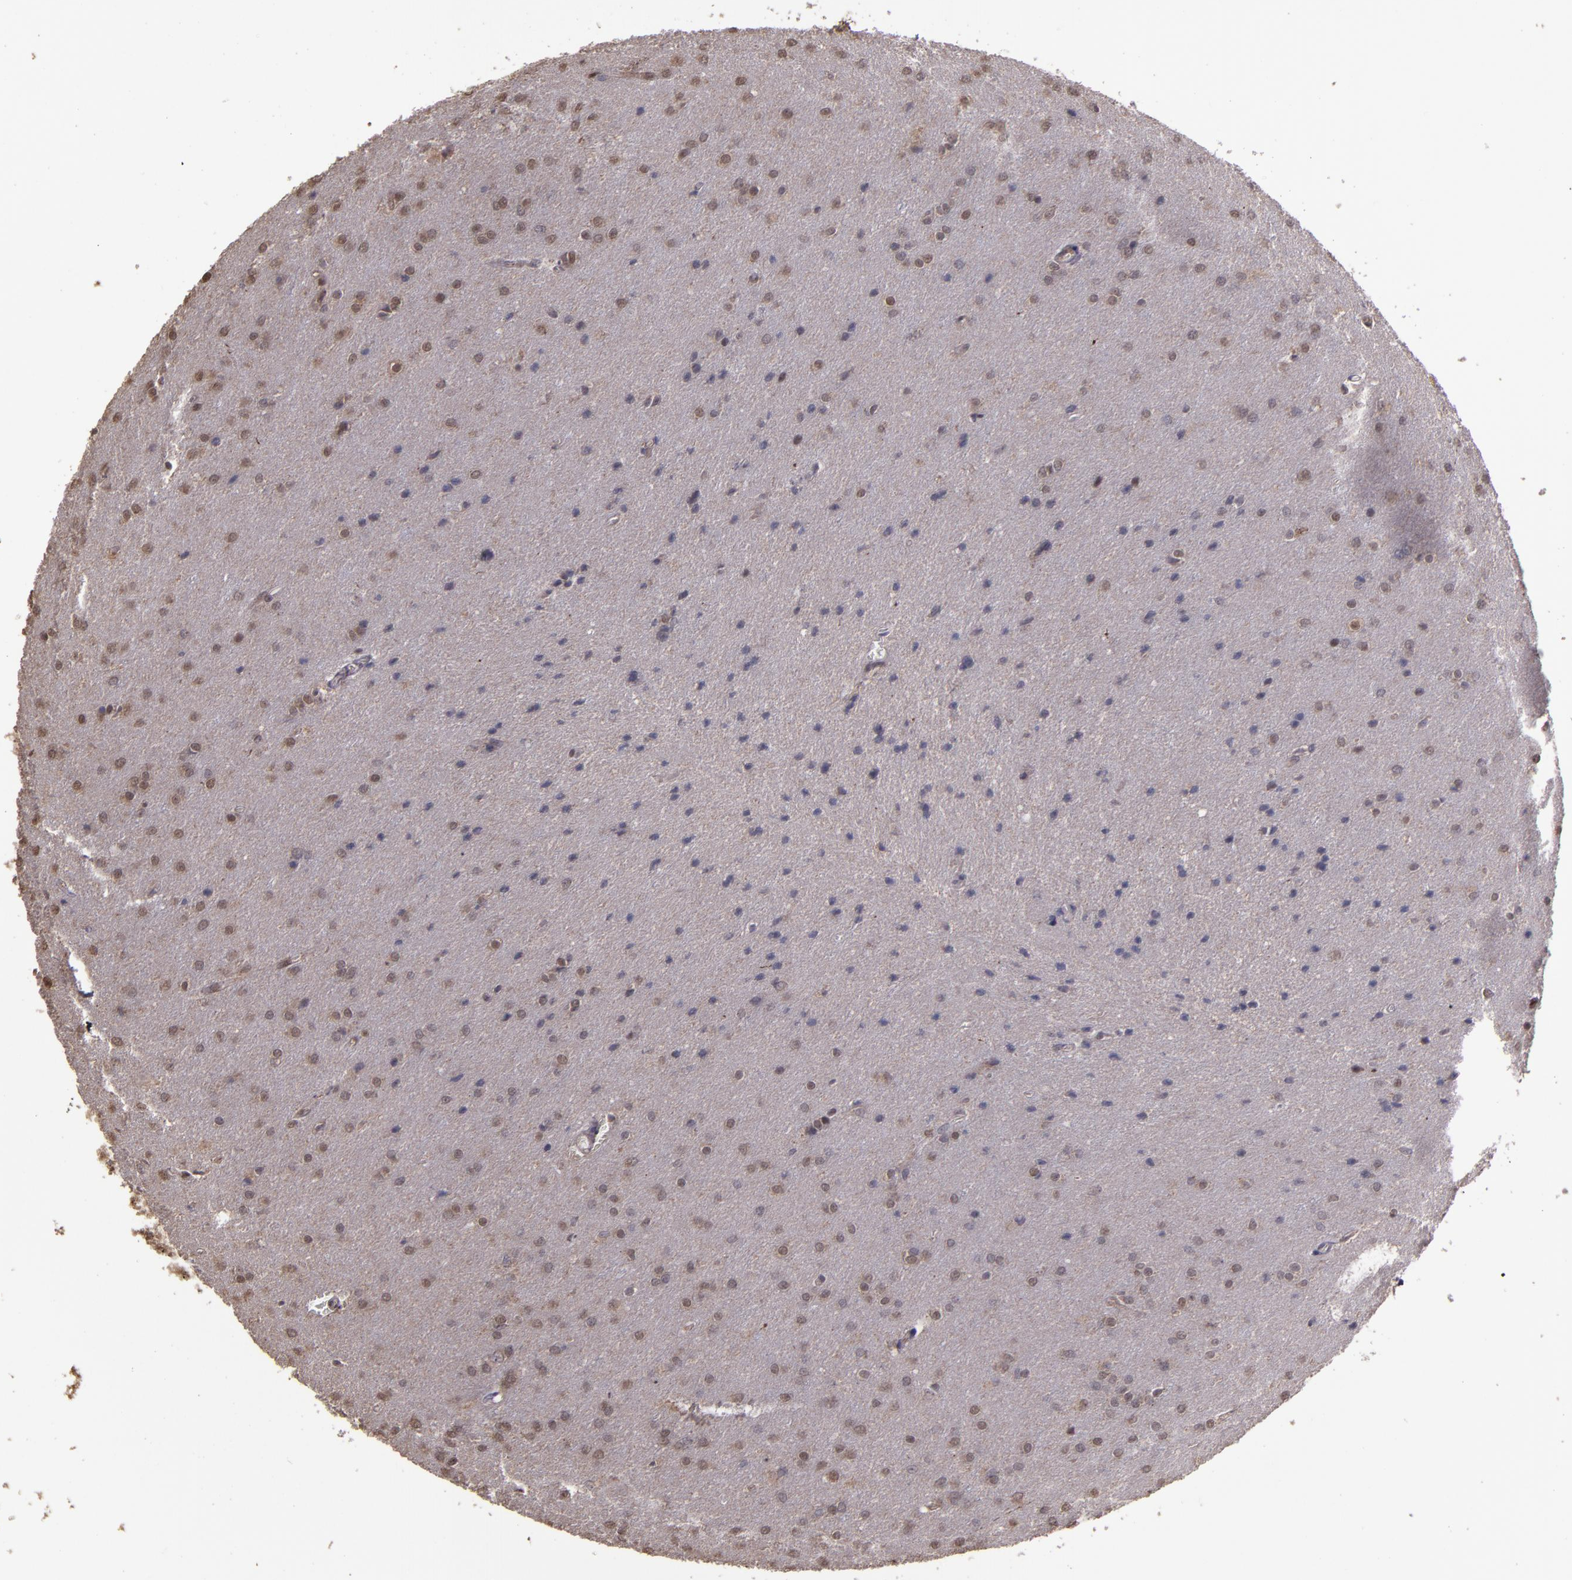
{"staining": {"intensity": "weak", "quantity": "25%-75%", "location": "nuclear"}, "tissue": "glioma", "cell_type": "Tumor cells", "image_type": "cancer", "snomed": [{"axis": "morphology", "description": "Glioma, malignant, Low grade"}, {"axis": "topography", "description": "Brain"}], "caption": "Immunohistochemistry of glioma exhibits low levels of weak nuclear positivity in about 25%-75% of tumor cells. (DAB (3,3'-diaminobenzidine) = brown stain, brightfield microscopy at high magnification).", "gene": "SERPINF2", "patient": {"sex": "female", "age": 32}}